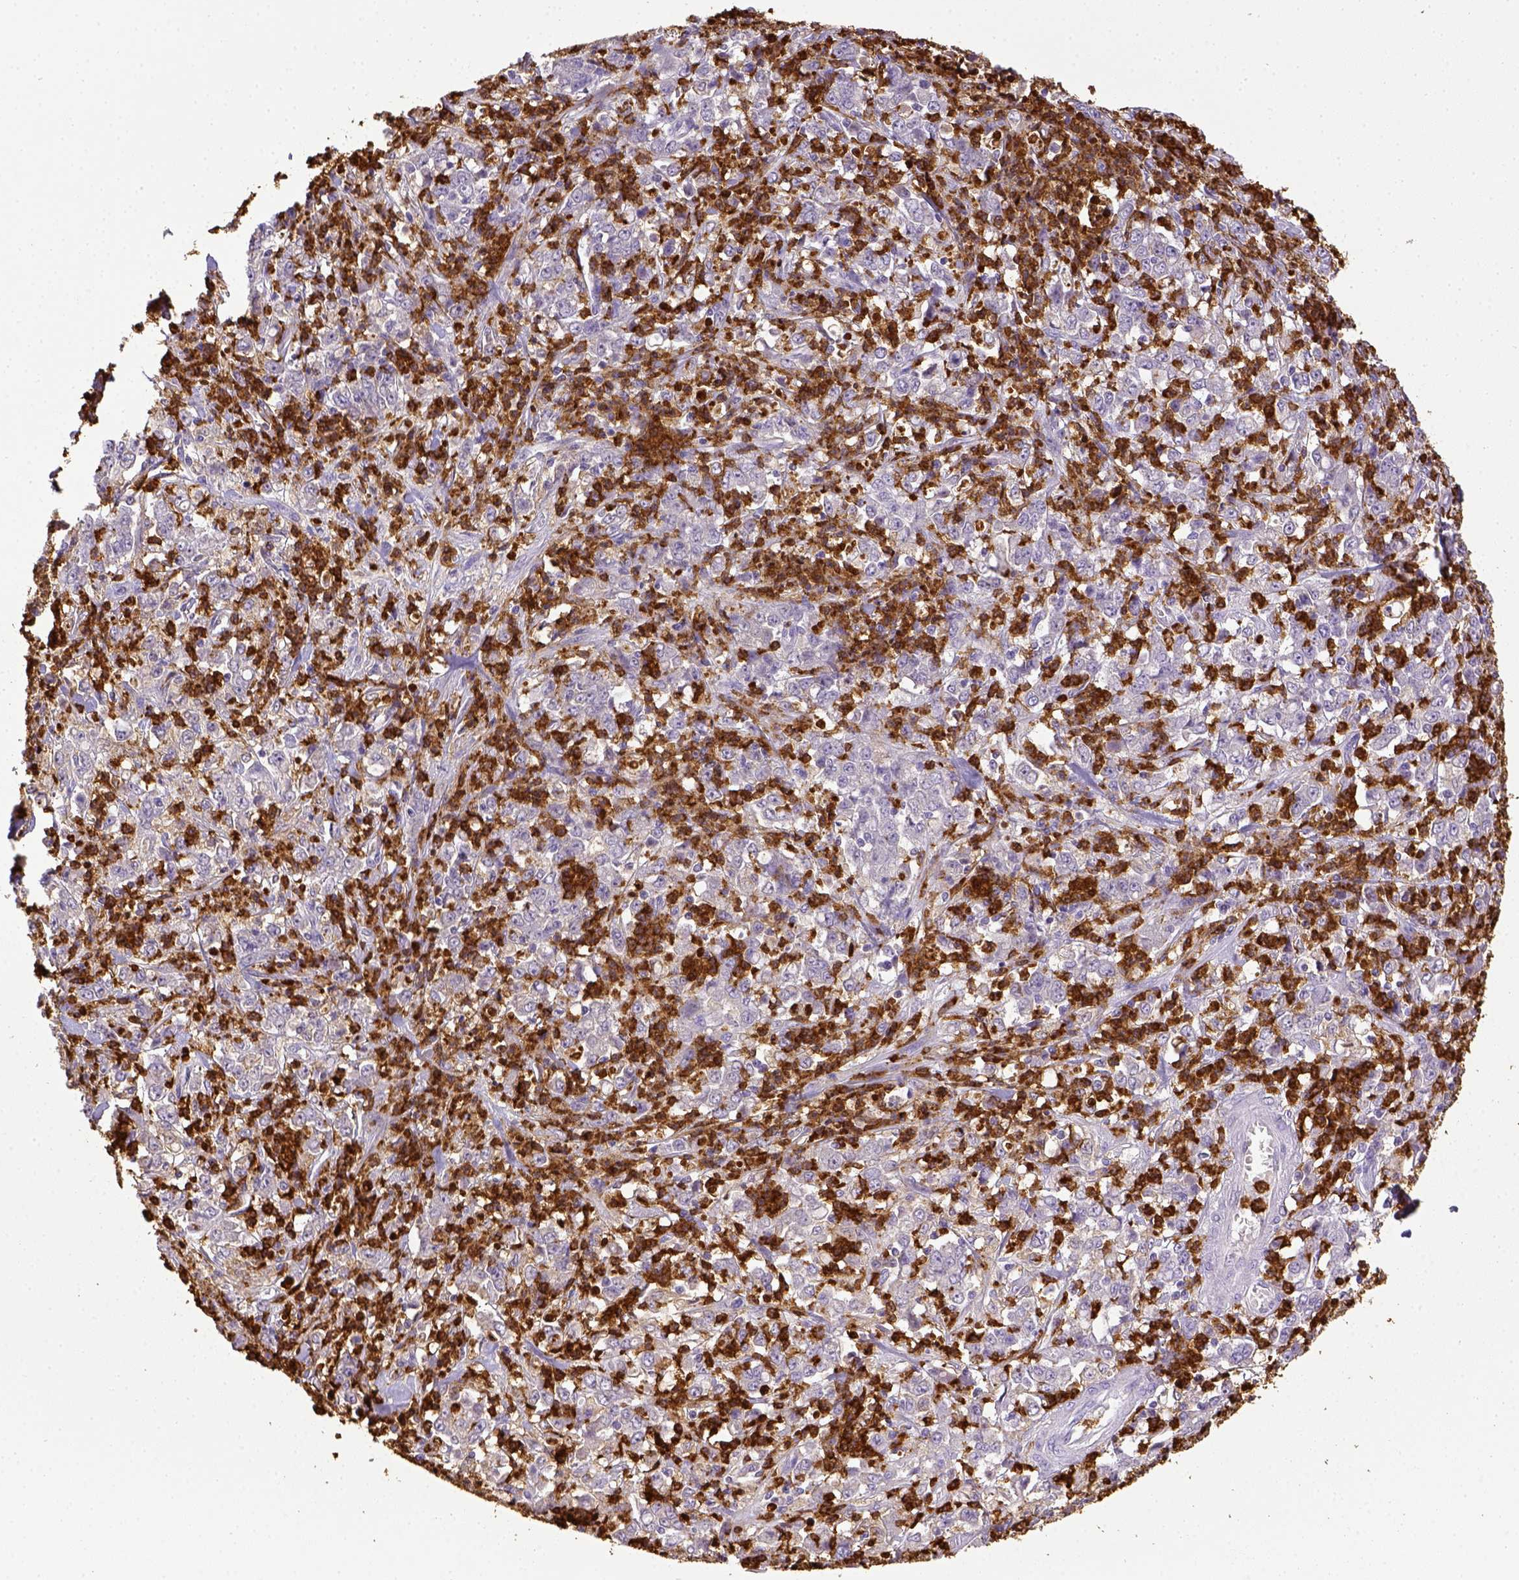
{"staining": {"intensity": "negative", "quantity": "none", "location": "none"}, "tissue": "stomach cancer", "cell_type": "Tumor cells", "image_type": "cancer", "snomed": [{"axis": "morphology", "description": "Adenocarcinoma, NOS"}, {"axis": "topography", "description": "Stomach, lower"}], "caption": "Stomach adenocarcinoma was stained to show a protein in brown. There is no significant expression in tumor cells. (Stains: DAB immunohistochemistry (IHC) with hematoxylin counter stain, Microscopy: brightfield microscopy at high magnification).", "gene": "ITGAM", "patient": {"sex": "female", "age": 71}}